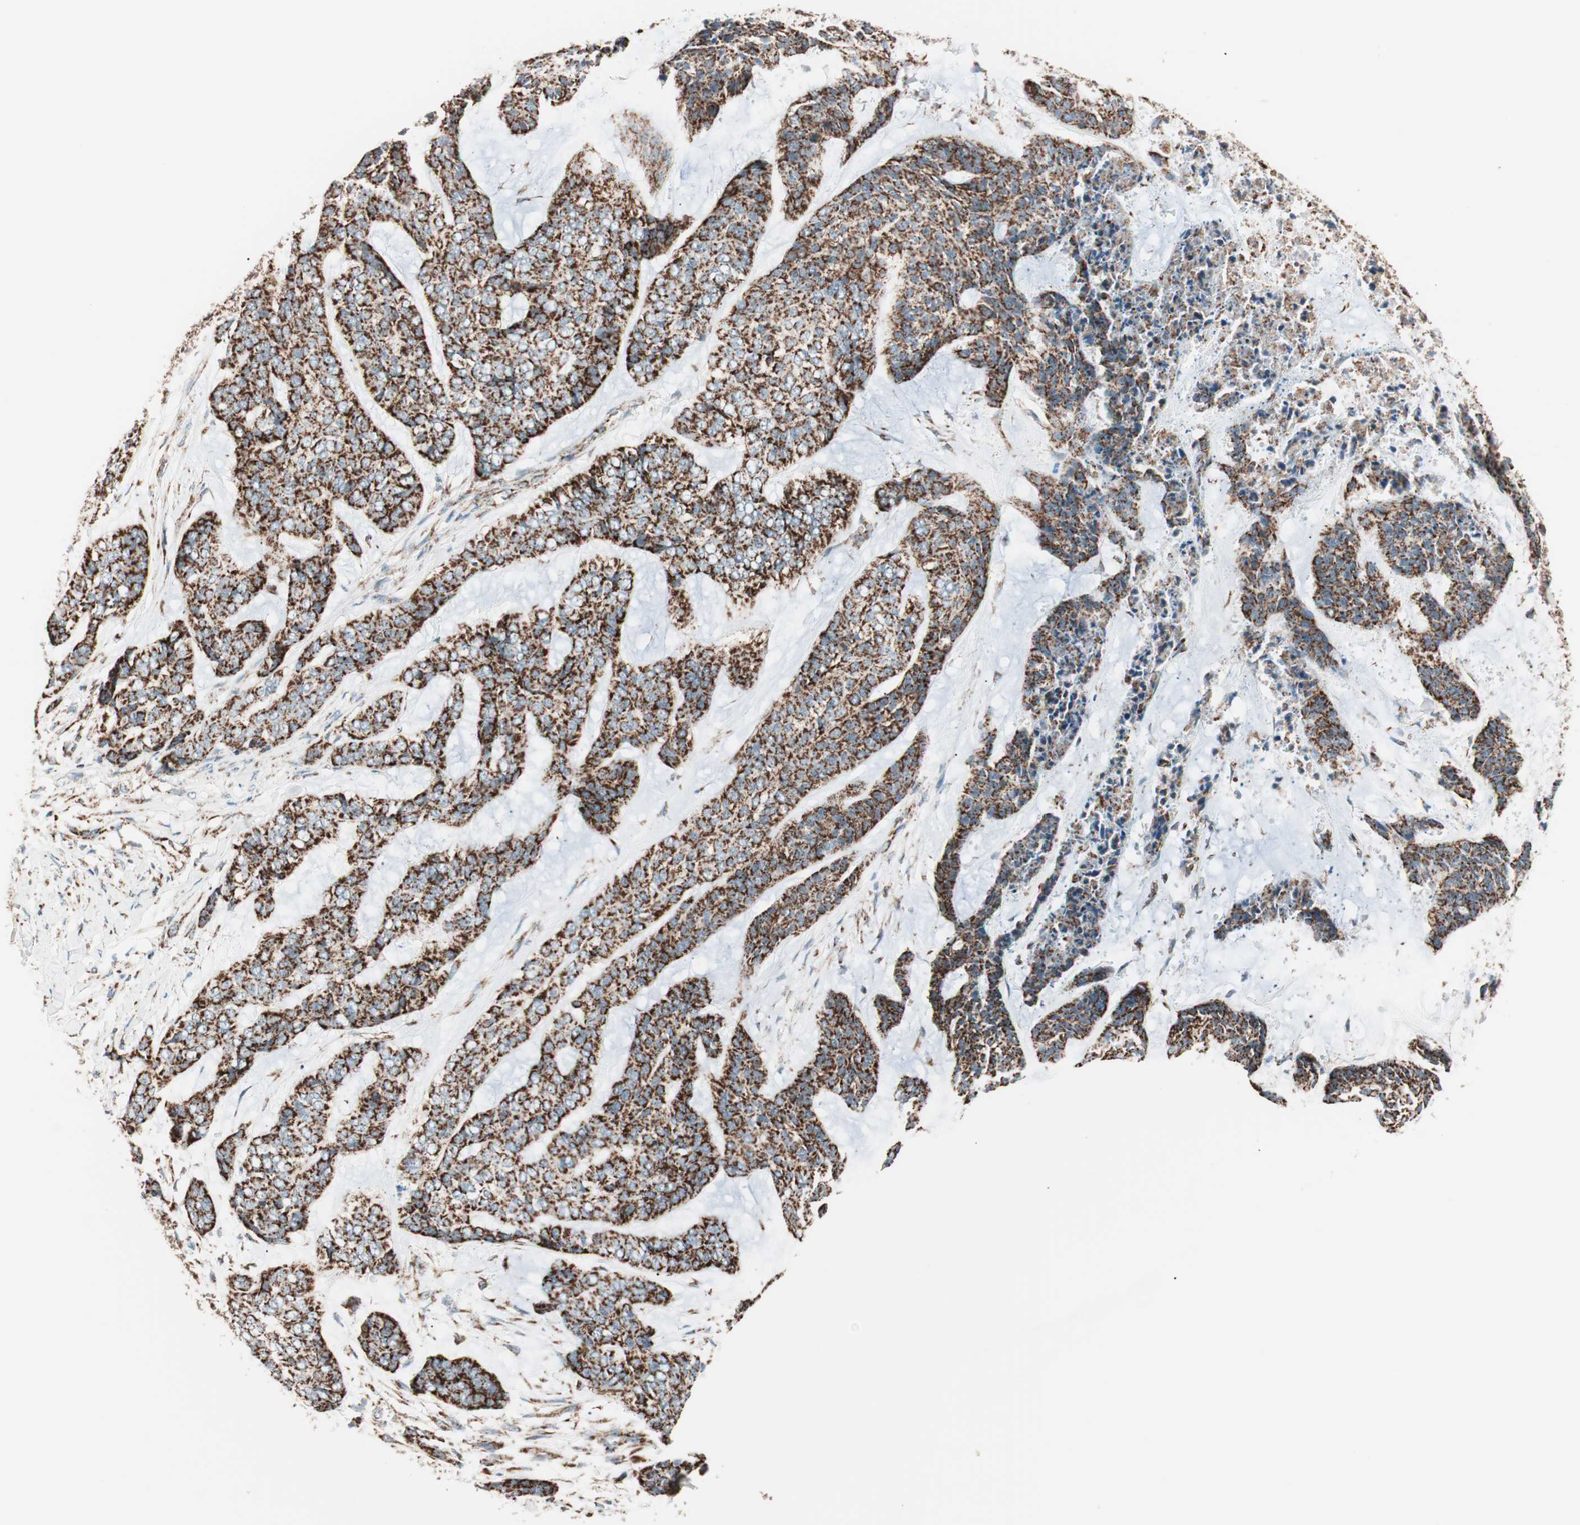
{"staining": {"intensity": "strong", "quantity": ">75%", "location": "cytoplasmic/membranous"}, "tissue": "skin cancer", "cell_type": "Tumor cells", "image_type": "cancer", "snomed": [{"axis": "morphology", "description": "Basal cell carcinoma"}, {"axis": "topography", "description": "Skin"}], "caption": "This is an image of immunohistochemistry (IHC) staining of skin basal cell carcinoma, which shows strong positivity in the cytoplasmic/membranous of tumor cells.", "gene": "TOMM22", "patient": {"sex": "female", "age": 64}}